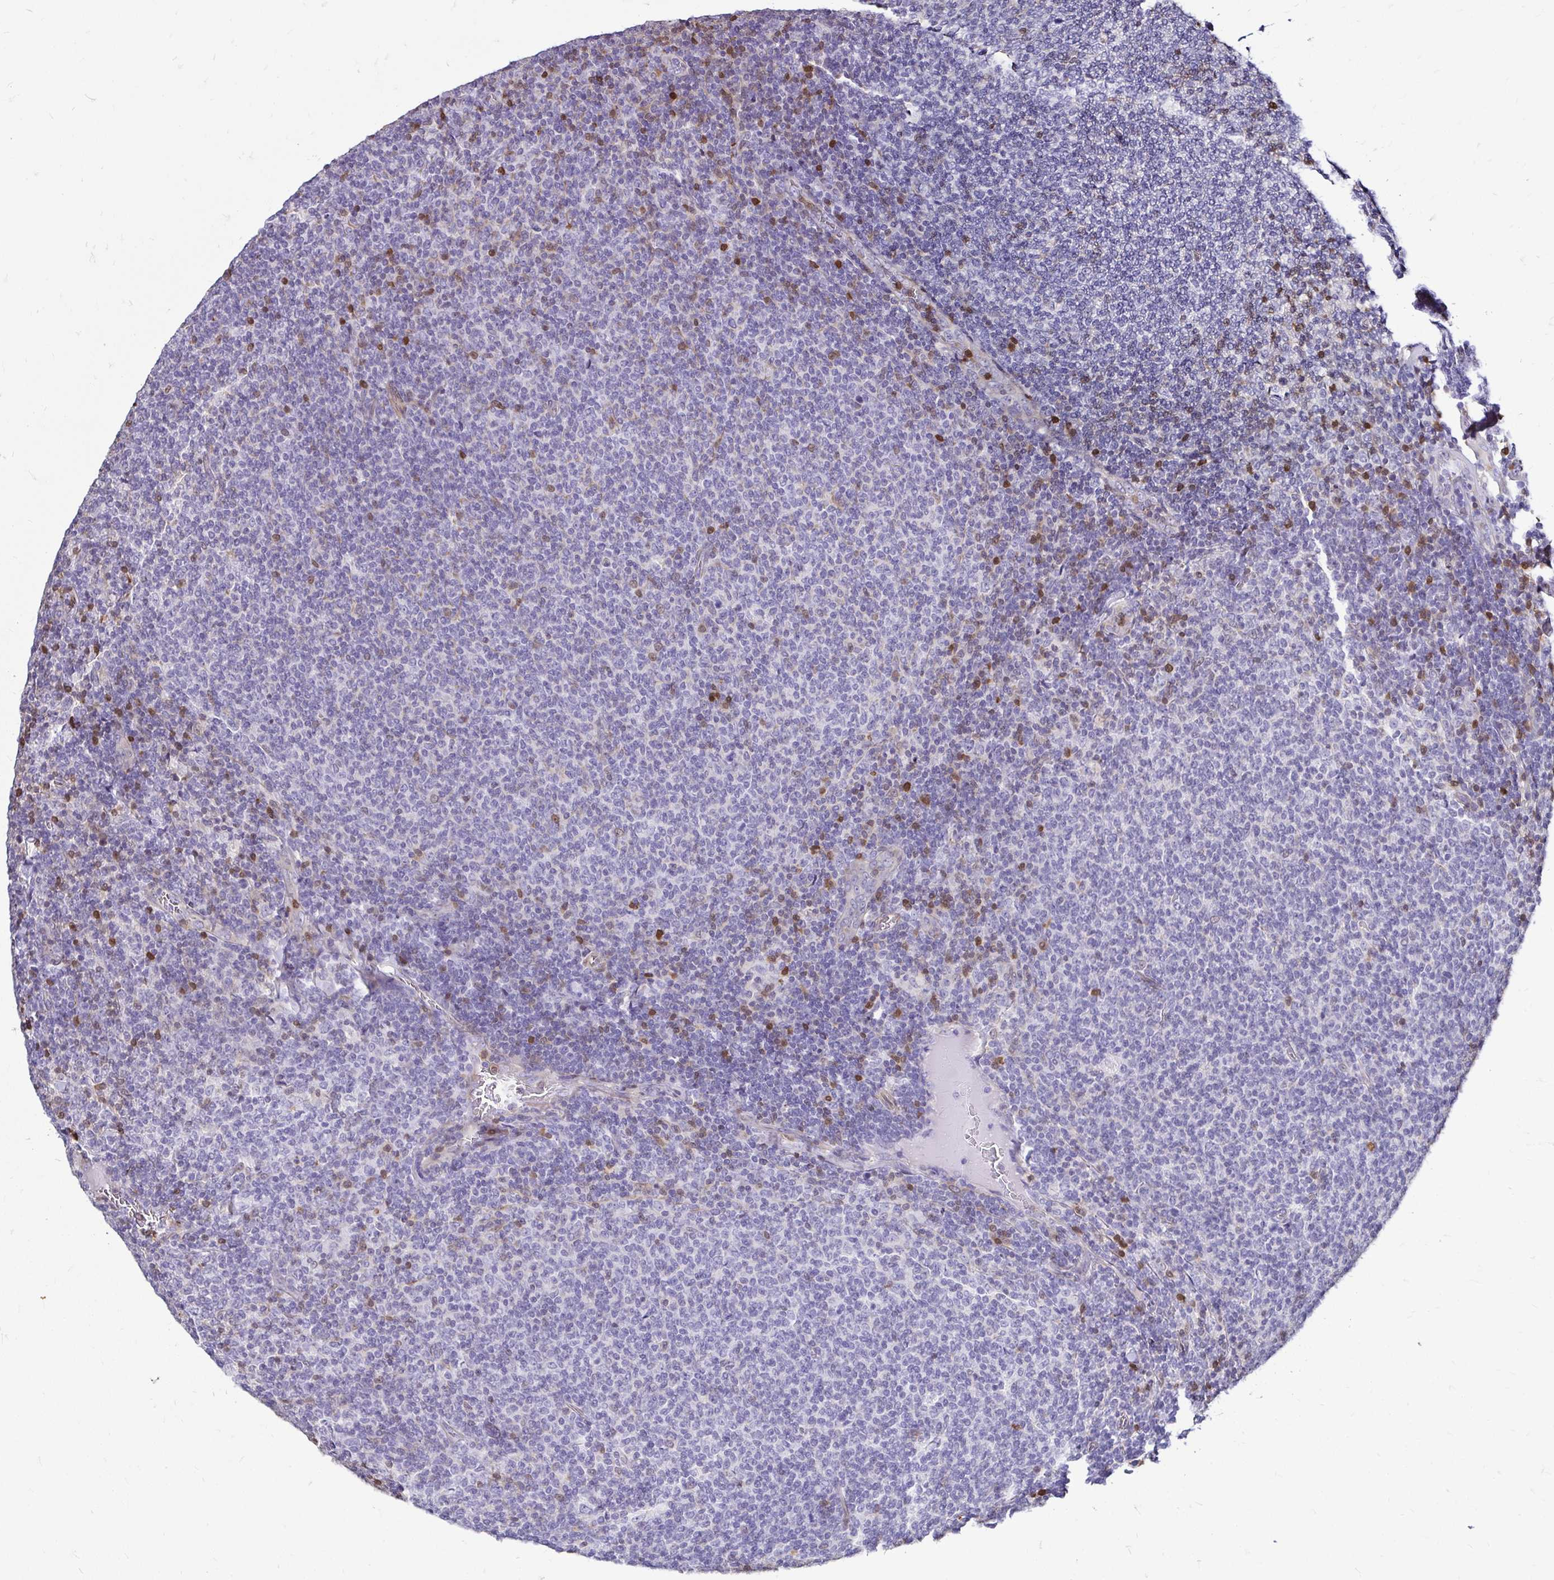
{"staining": {"intensity": "negative", "quantity": "none", "location": "none"}, "tissue": "lymphoma", "cell_type": "Tumor cells", "image_type": "cancer", "snomed": [{"axis": "morphology", "description": "Malignant lymphoma, non-Hodgkin's type, Low grade"}, {"axis": "topography", "description": "Lymph node"}], "caption": "Human malignant lymphoma, non-Hodgkin's type (low-grade) stained for a protein using immunohistochemistry reveals no positivity in tumor cells.", "gene": "ZFP1", "patient": {"sex": "male", "age": 52}}